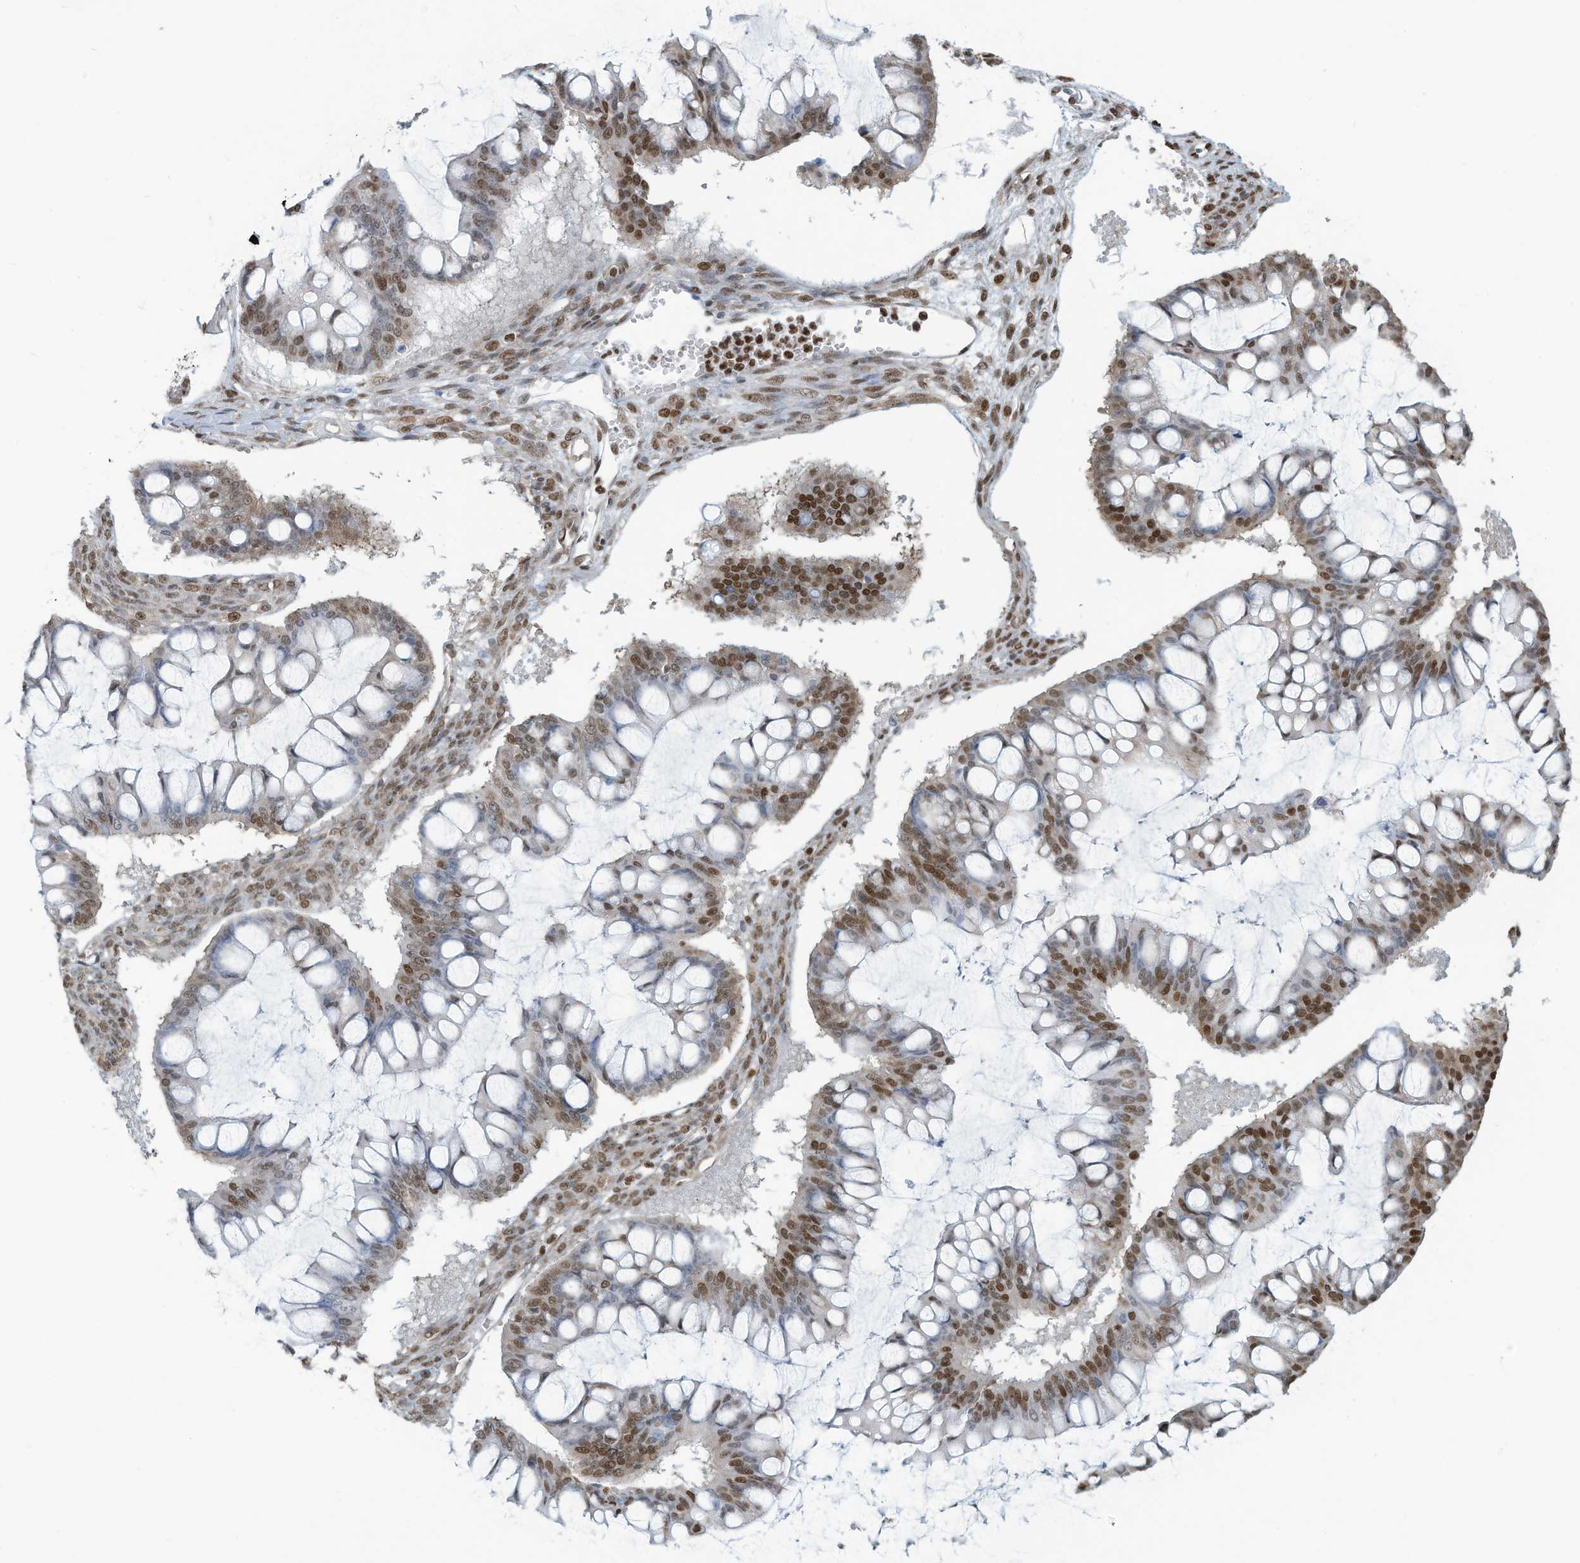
{"staining": {"intensity": "moderate", "quantity": ">75%", "location": "nuclear"}, "tissue": "ovarian cancer", "cell_type": "Tumor cells", "image_type": "cancer", "snomed": [{"axis": "morphology", "description": "Cystadenocarcinoma, mucinous, NOS"}, {"axis": "topography", "description": "Ovary"}], "caption": "High-magnification brightfield microscopy of ovarian cancer (mucinous cystadenocarcinoma) stained with DAB (brown) and counterstained with hematoxylin (blue). tumor cells exhibit moderate nuclear positivity is present in approximately>75% of cells.", "gene": "SARNP", "patient": {"sex": "female", "age": 73}}